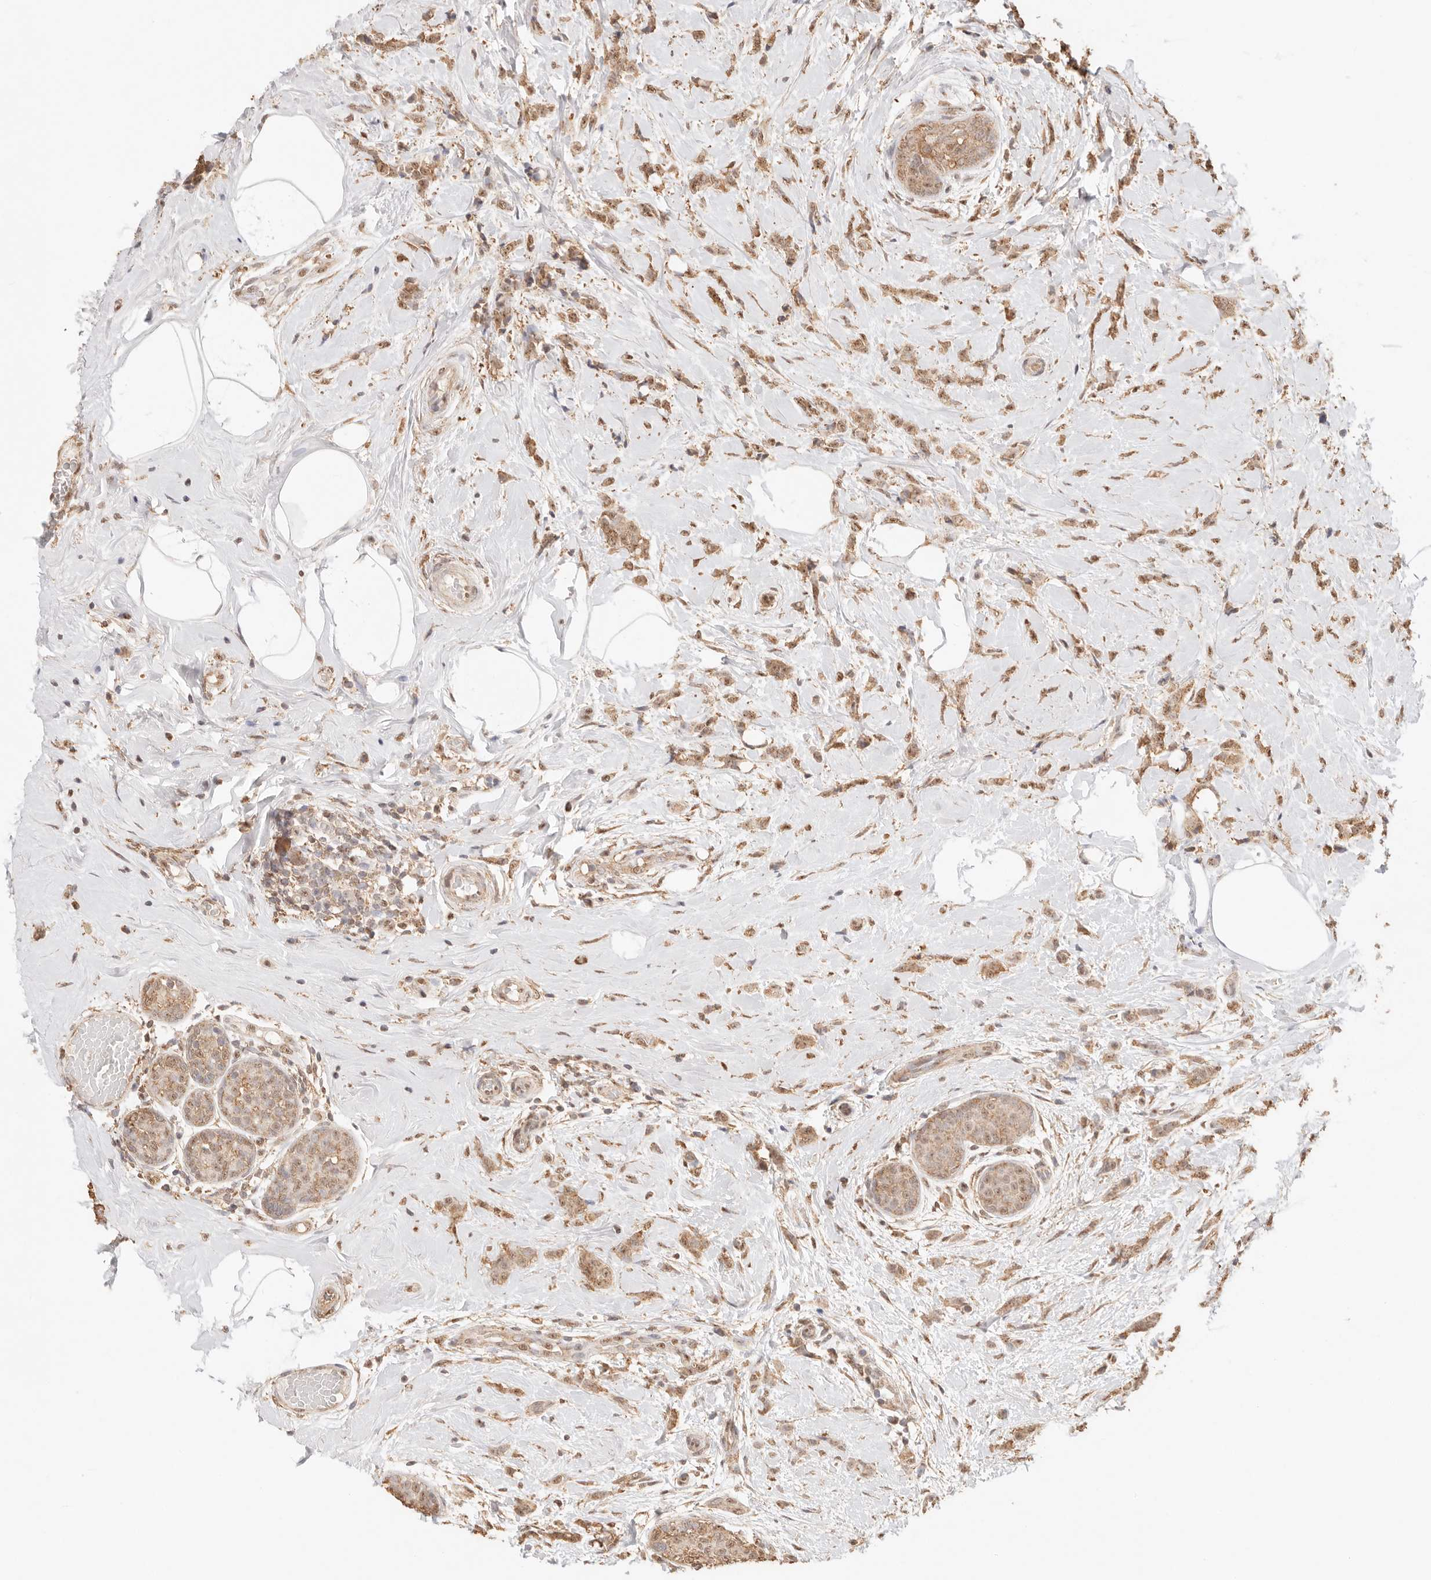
{"staining": {"intensity": "moderate", "quantity": ">75%", "location": "cytoplasmic/membranous,nuclear"}, "tissue": "breast cancer", "cell_type": "Tumor cells", "image_type": "cancer", "snomed": [{"axis": "morphology", "description": "Lobular carcinoma, in situ"}, {"axis": "morphology", "description": "Lobular carcinoma"}, {"axis": "topography", "description": "Breast"}], "caption": "Breast lobular carcinoma stained with IHC exhibits moderate cytoplasmic/membranous and nuclear expression in approximately >75% of tumor cells. The staining is performed using DAB (3,3'-diaminobenzidine) brown chromogen to label protein expression. The nuclei are counter-stained blue using hematoxylin.", "gene": "IL1R2", "patient": {"sex": "female", "age": 41}}